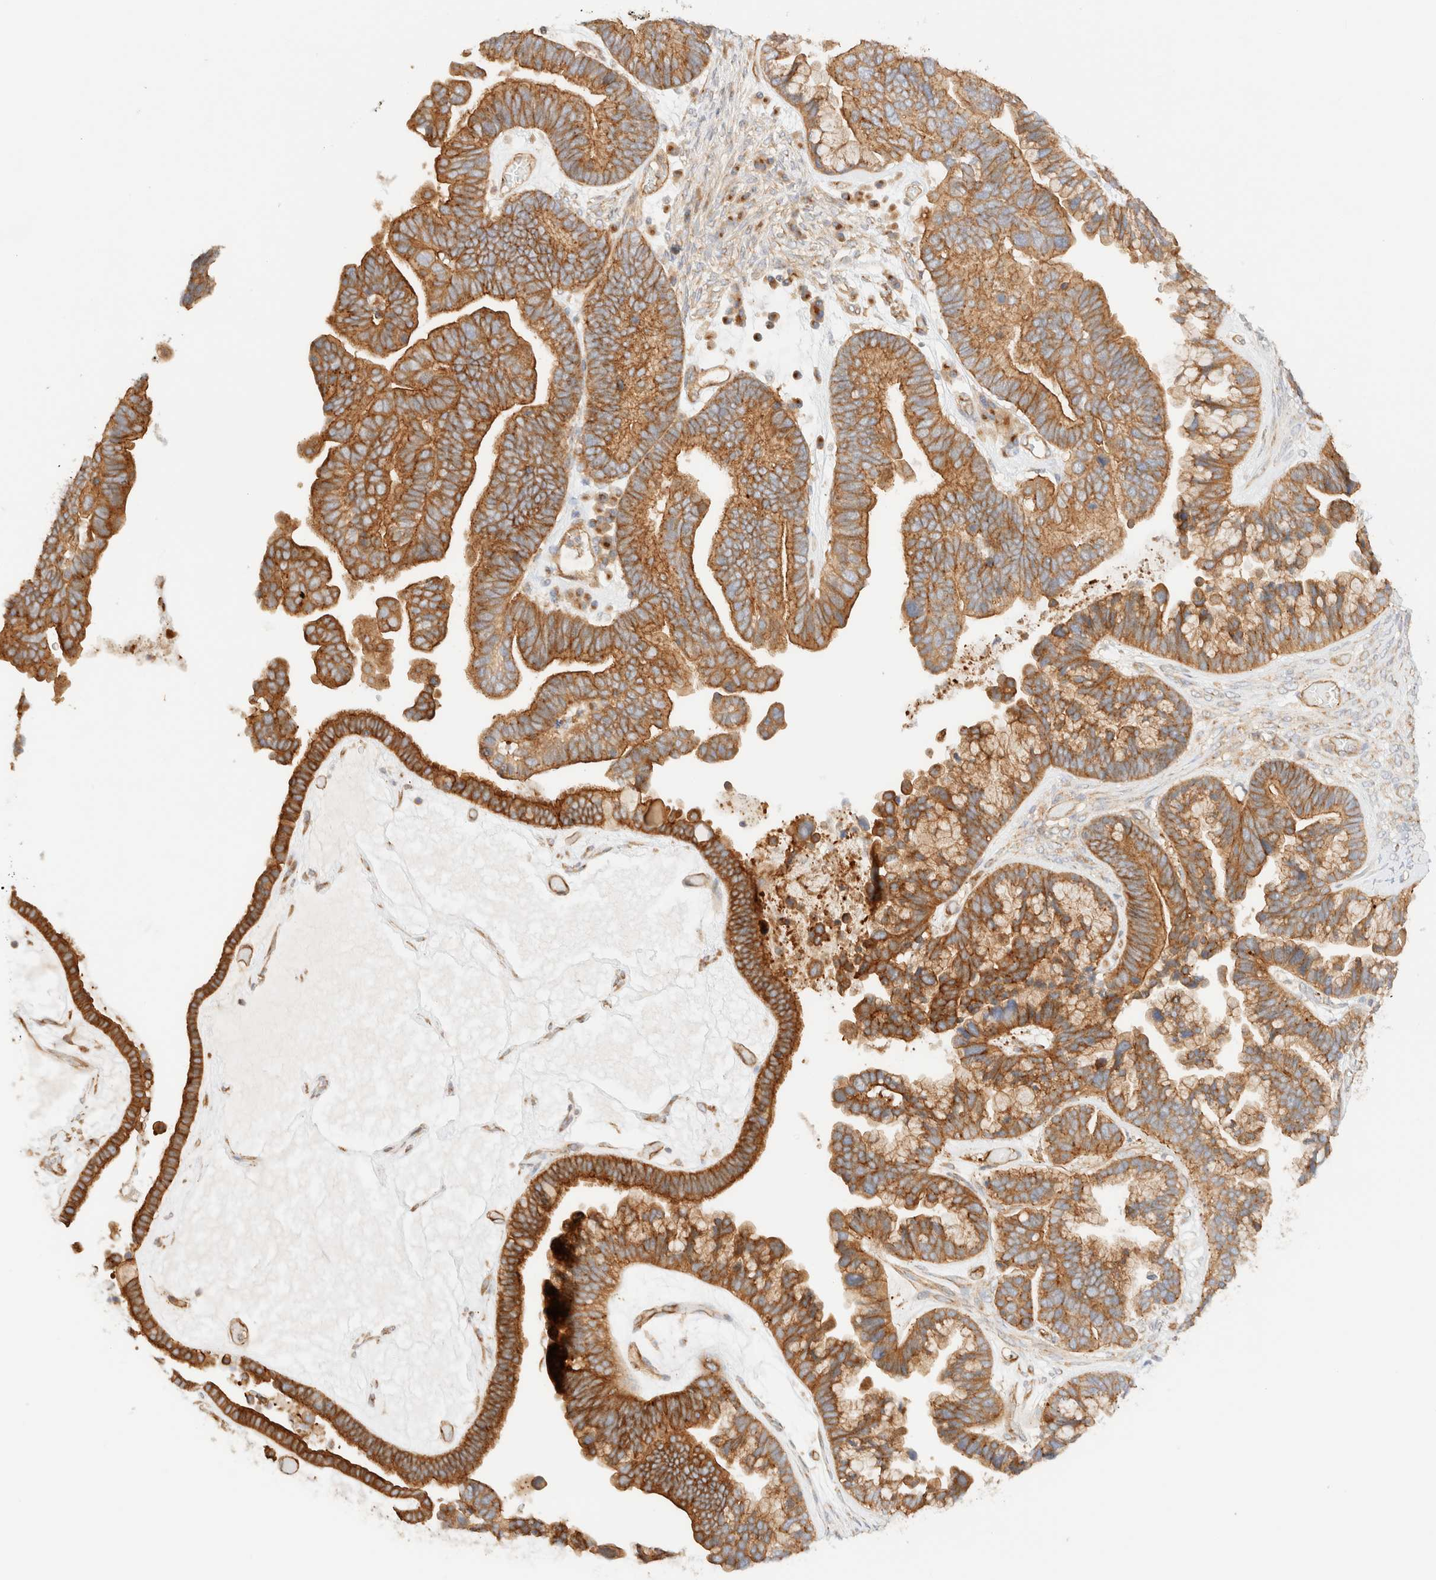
{"staining": {"intensity": "moderate", "quantity": ">75%", "location": "cytoplasmic/membranous"}, "tissue": "ovarian cancer", "cell_type": "Tumor cells", "image_type": "cancer", "snomed": [{"axis": "morphology", "description": "Cystadenocarcinoma, serous, NOS"}, {"axis": "topography", "description": "Ovary"}], "caption": "This micrograph displays immunohistochemistry staining of ovarian cancer, with medium moderate cytoplasmic/membranous positivity in about >75% of tumor cells.", "gene": "MYO10", "patient": {"sex": "female", "age": 56}}